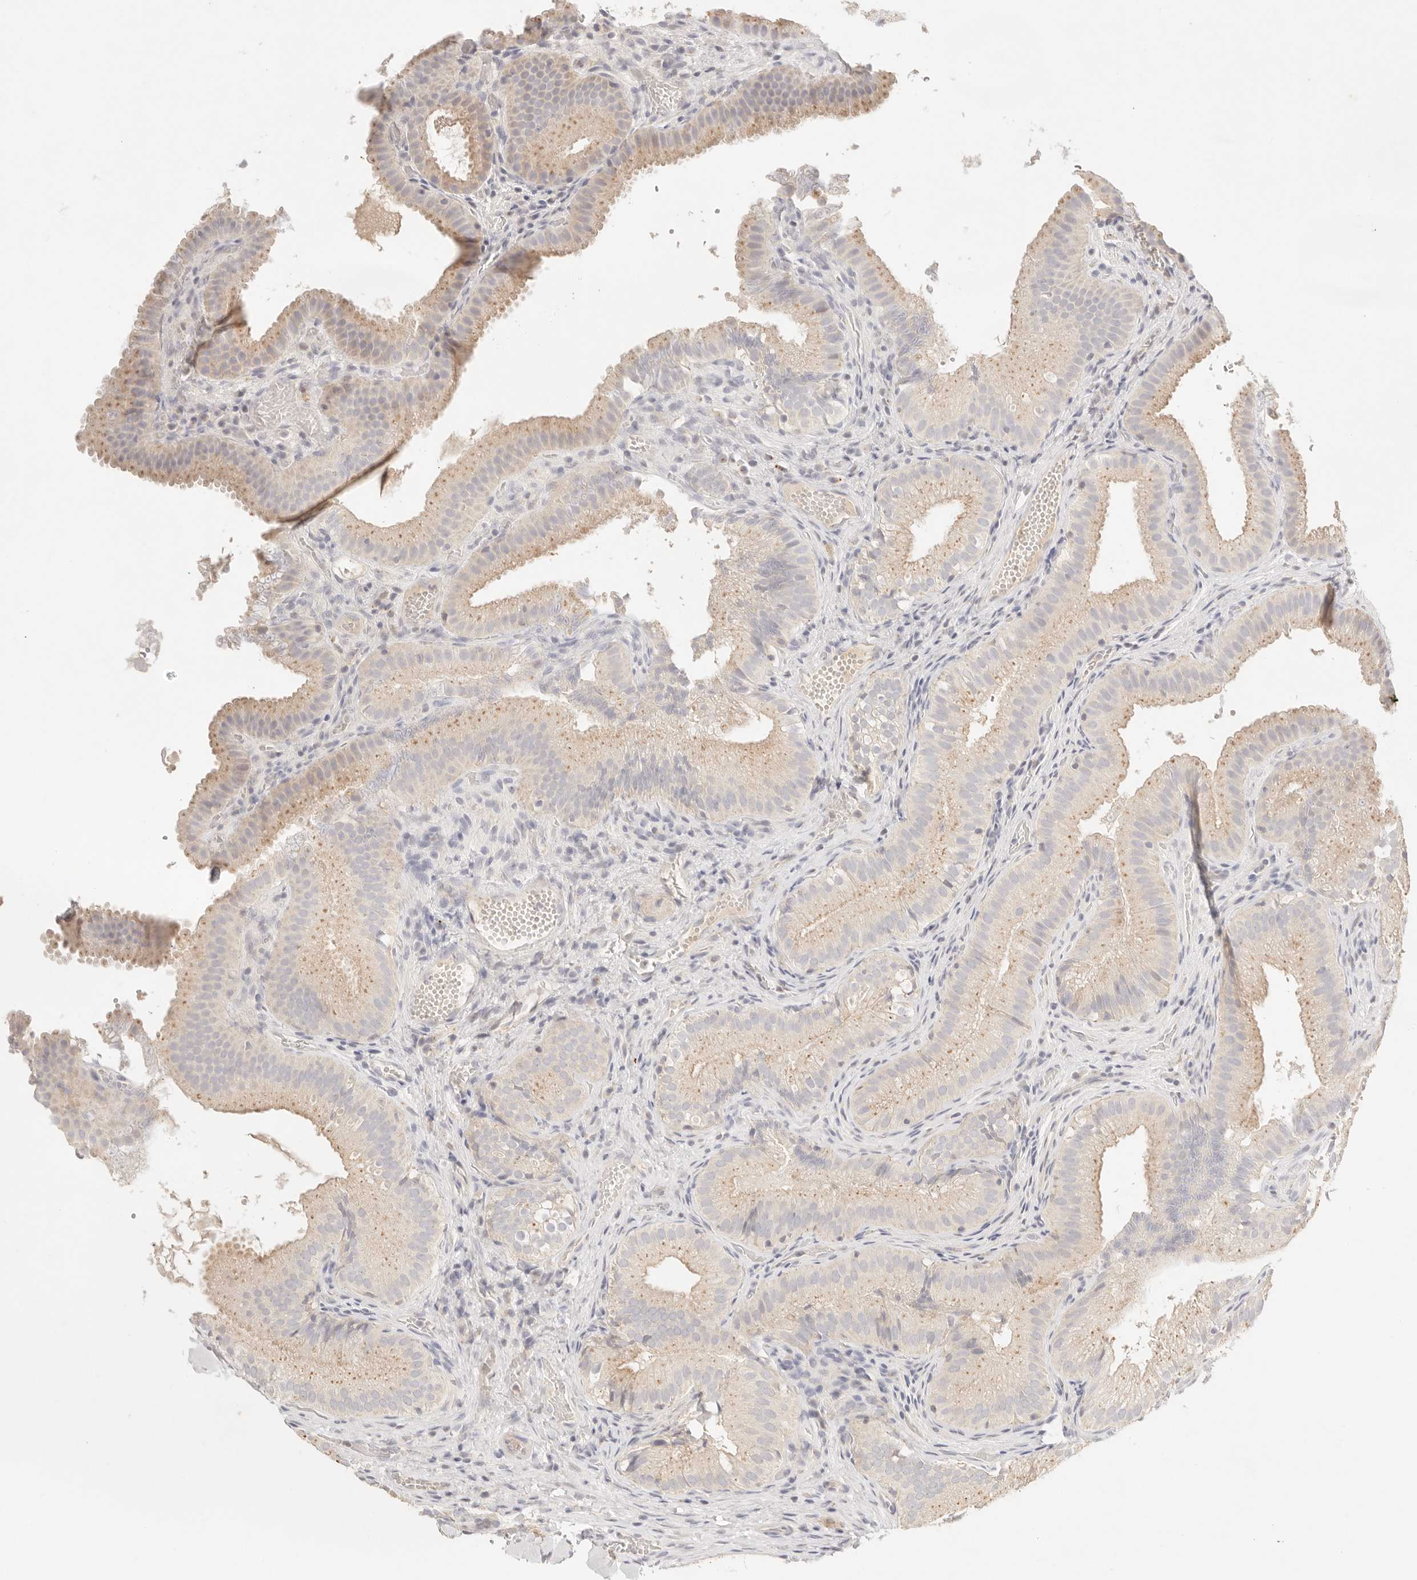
{"staining": {"intensity": "weak", "quantity": "25%-75%", "location": "cytoplasmic/membranous"}, "tissue": "gallbladder", "cell_type": "Glandular cells", "image_type": "normal", "snomed": [{"axis": "morphology", "description": "Normal tissue, NOS"}, {"axis": "topography", "description": "Gallbladder"}], "caption": "The histopathology image exhibits staining of benign gallbladder, revealing weak cytoplasmic/membranous protein expression (brown color) within glandular cells.", "gene": "CEP120", "patient": {"sex": "female", "age": 30}}